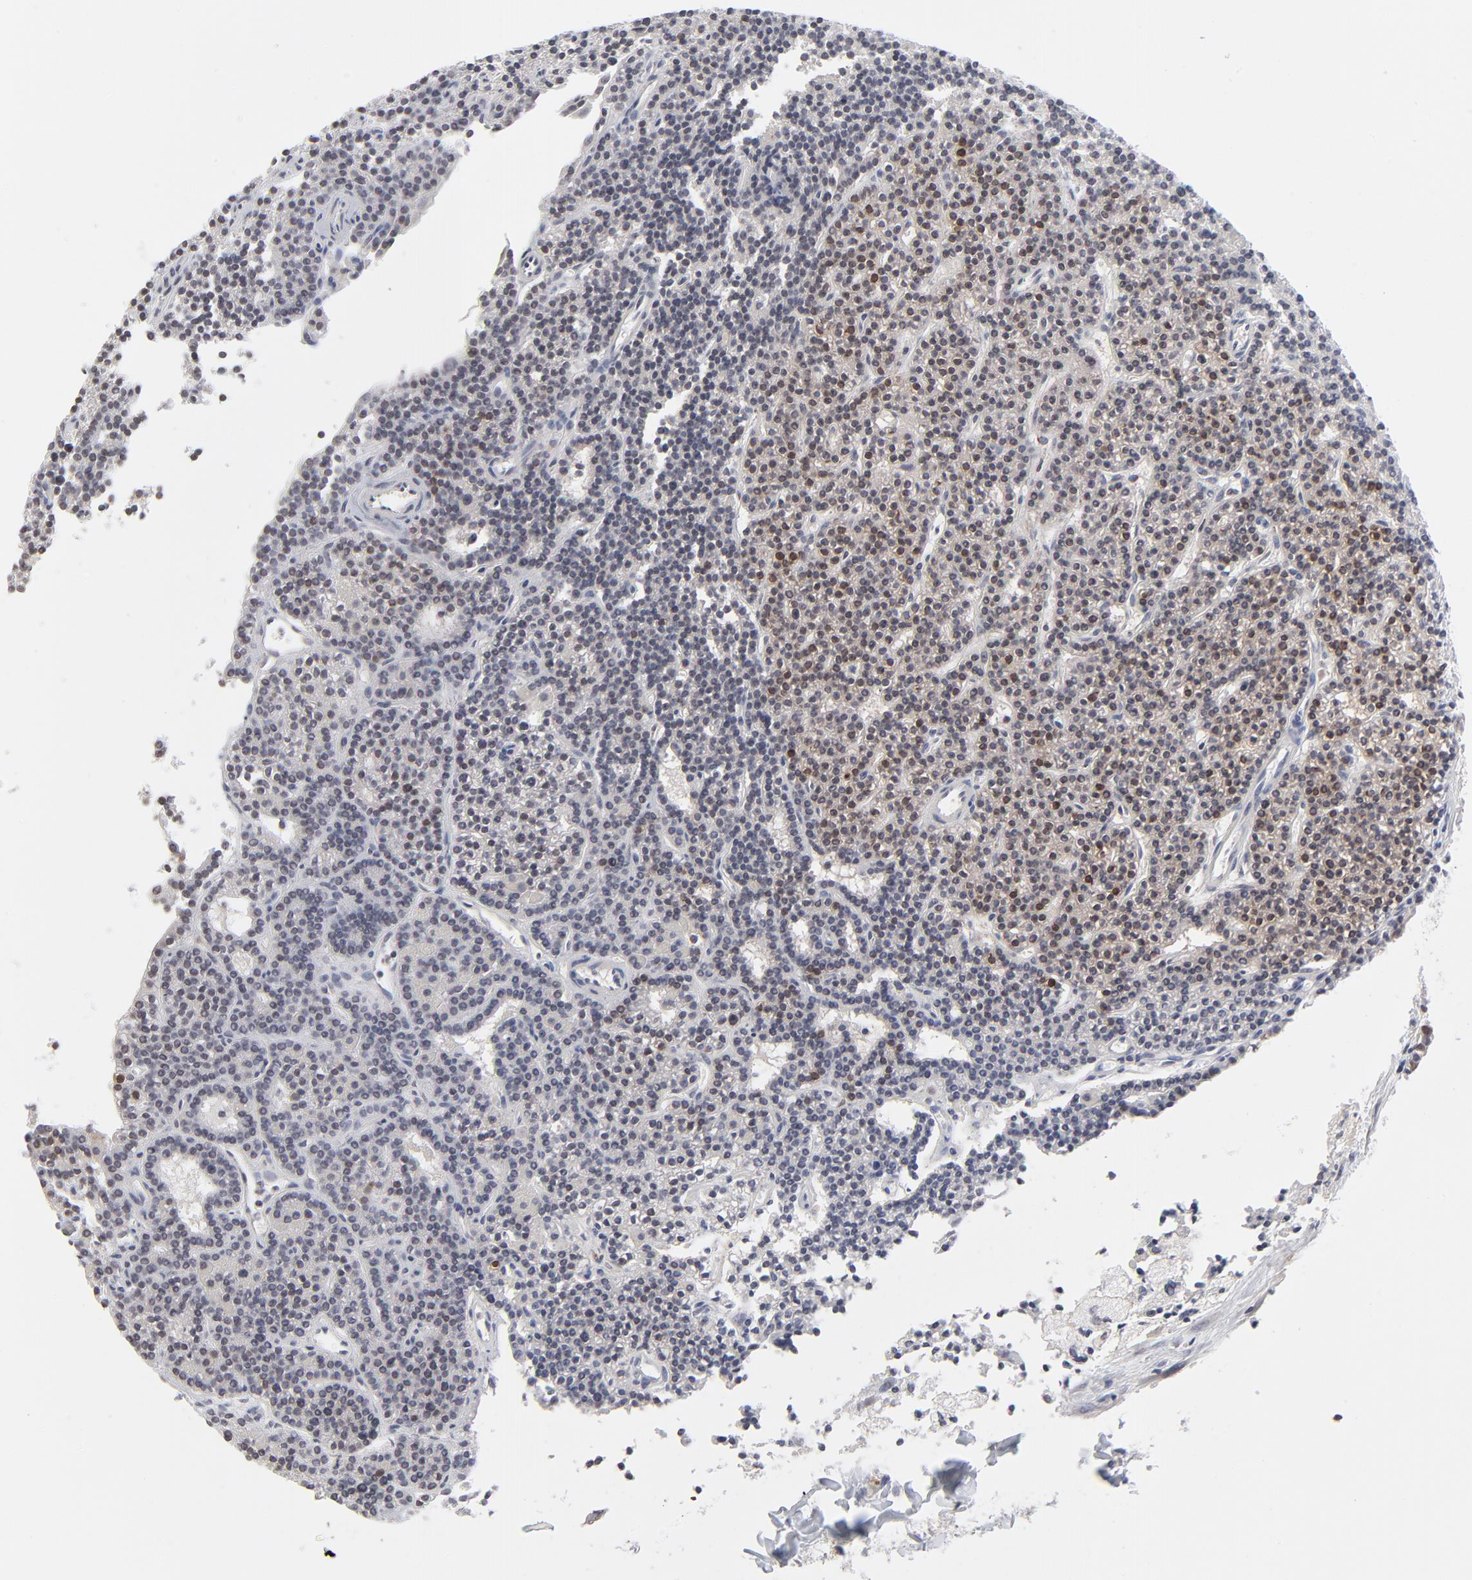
{"staining": {"intensity": "weak", "quantity": "25%-75%", "location": "cytoplasmic/membranous,nuclear"}, "tissue": "parathyroid gland", "cell_type": "Glandular cells", "image_type": "normal", "snomed": [{"axis": "morphology", "description": "Normal tissue, NOS"}, {"axis": "topography", "description": "Parathyroid gland"}], "caption": "Immunohistochemistry (IHC) (DAB) staining of benign human parathyroid gland shows weak cytoplasmic/membranous,nuclear protein positivity in approximately 25%-75% of glandular cells. (DAB IHC with brightfield microscopy, high magnification).", "gene": "AURKA", "patient": {"sex": "female", "age": 45}}